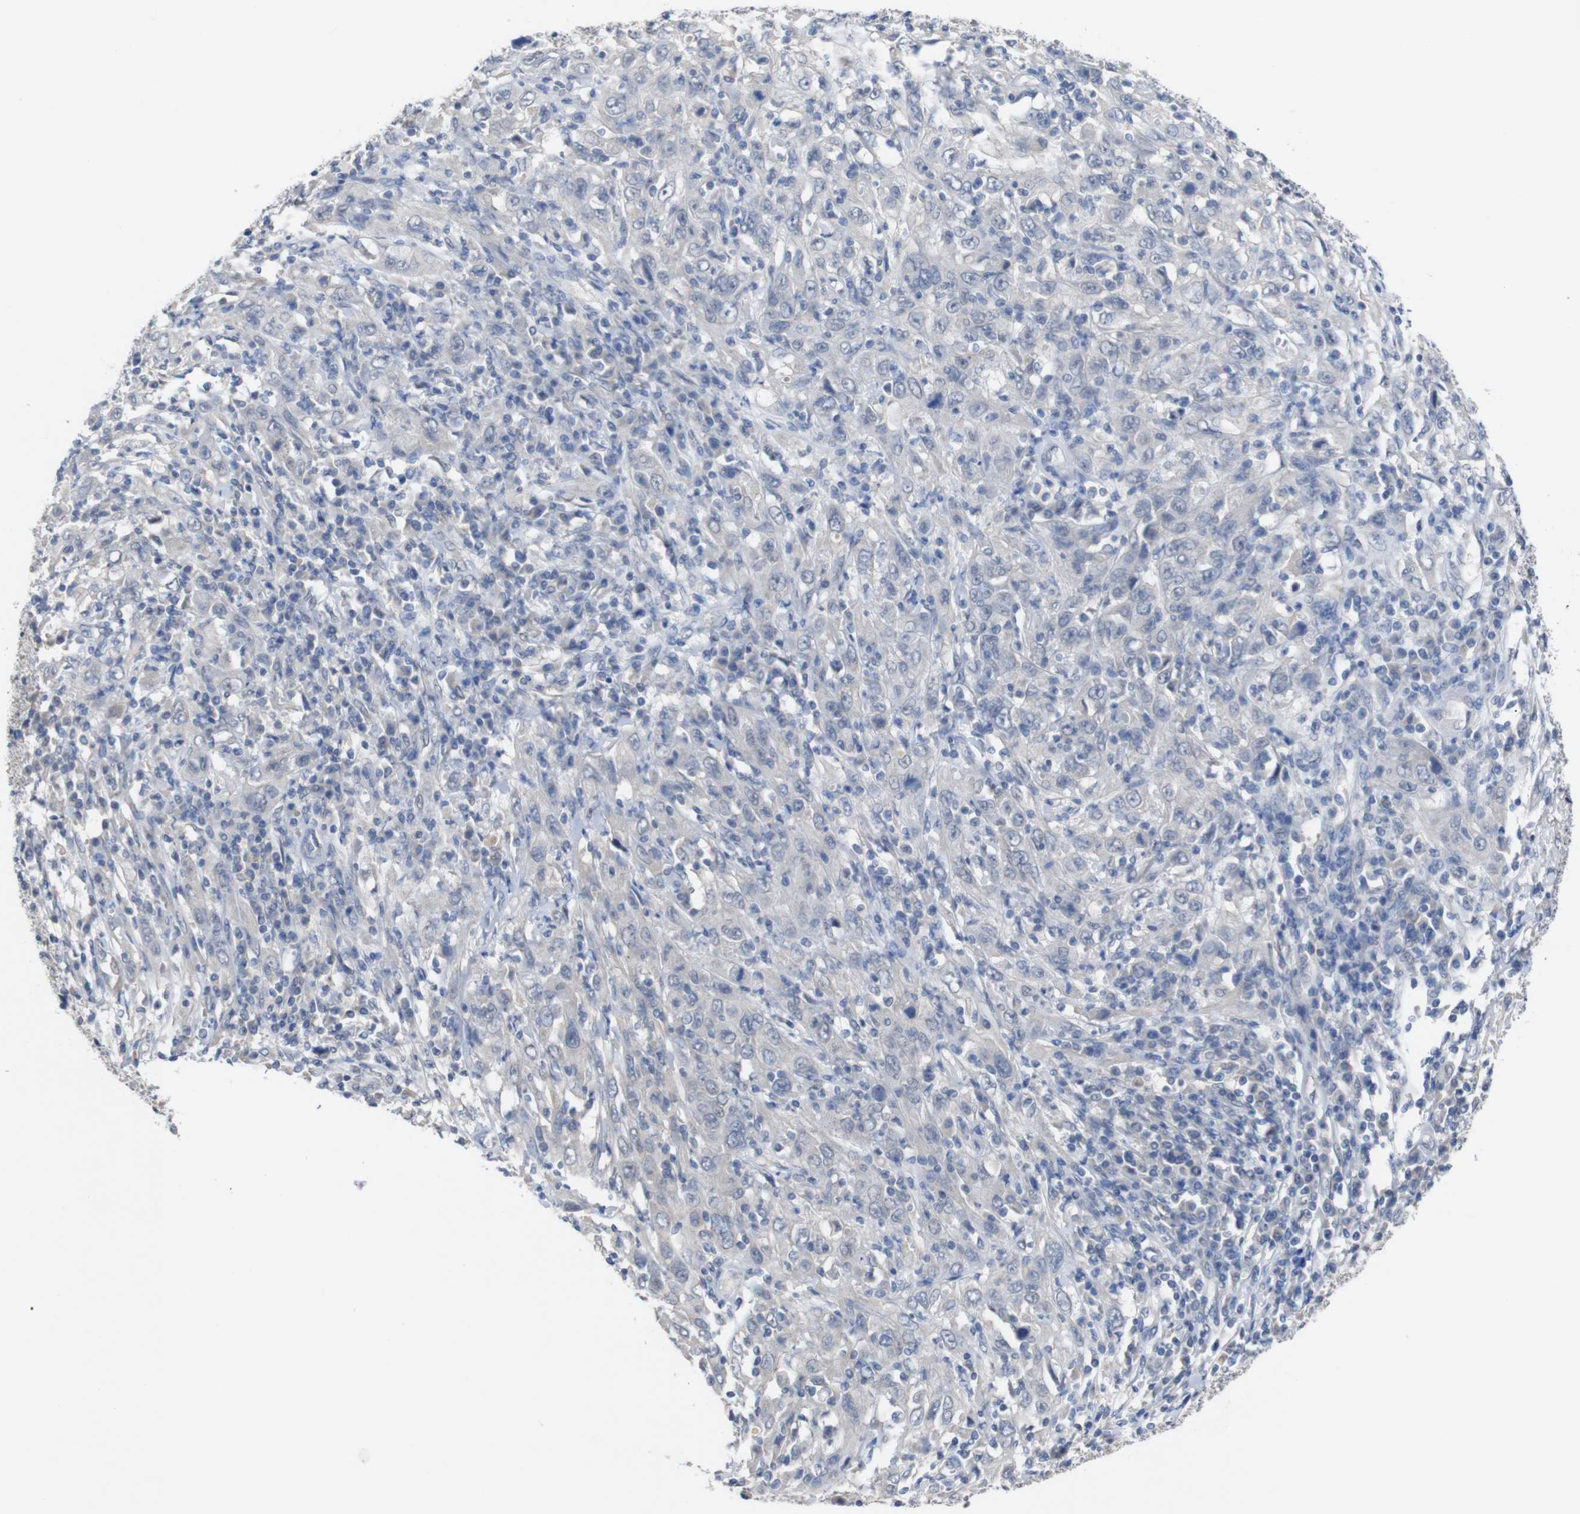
{"staining": {"intensity": "negative", "quantity": "none", "location": "none"}, "tissue": "cervical cancer", "cell_type": "Tumor cells", "image_type": "cancer", "snomed": [{"axis": "morphology", "description": "Squamous cell carcinoma, NOS"}, {"axis": "topography", "description": "Cervix"}], "caption": "IHC of cervical cancer (squamous cell carcinoma) demonstrates no staining in tumor cells.", "gene": "HNF1A", "patient": {"sex": "female", "age": 46}}